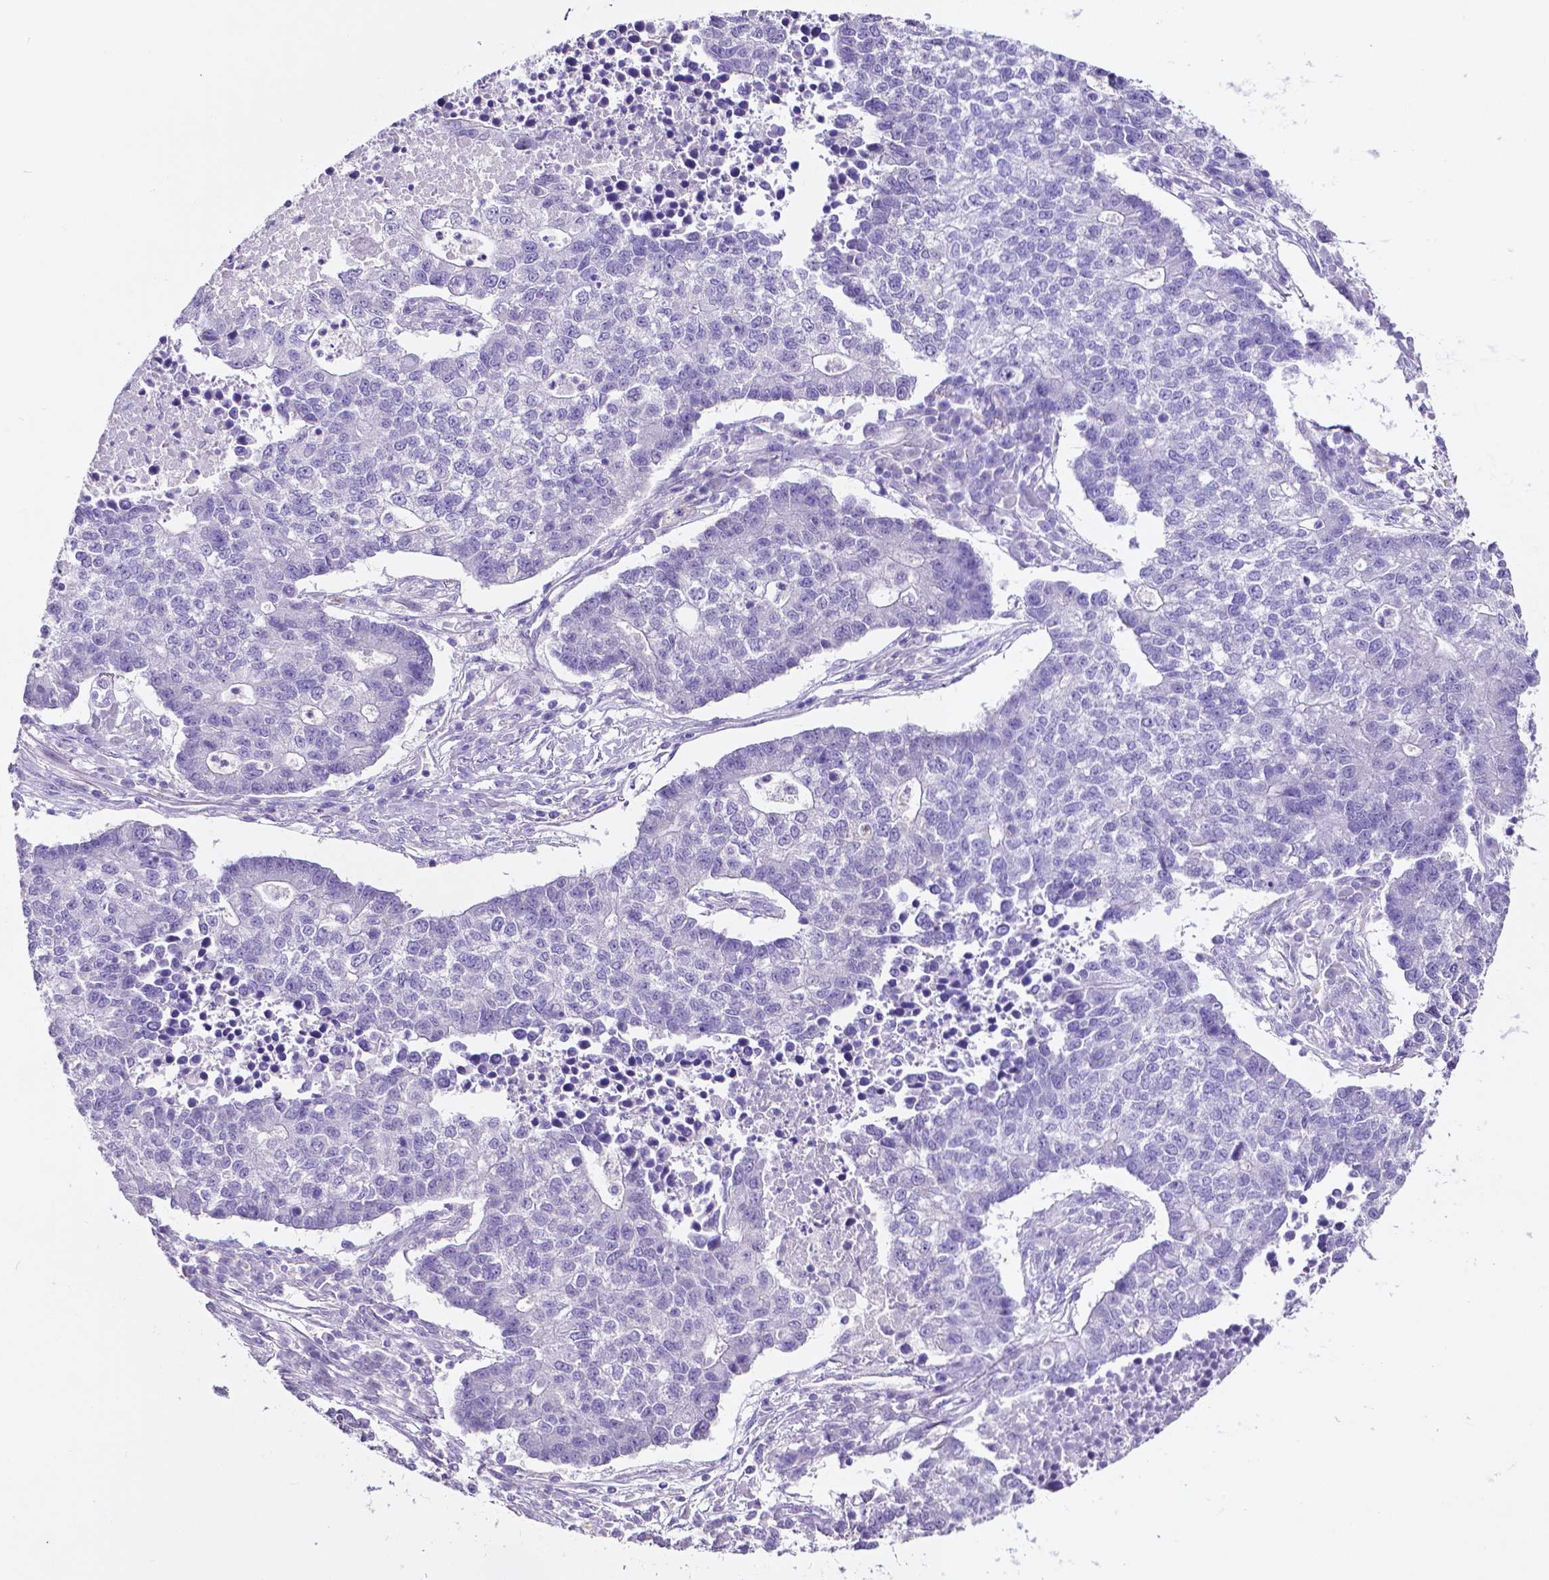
{"staining": {"intensity": "negative", "quantity": "none", "location": "none"}, "tissue": "lung cancer", "cell_type": "Tumor cells", "image_type": "cancer", "snomed": [{"axis": "morphology", "description": "Adenocarcinoma, NOS"}, {"axis": "topography", "description": "Lung"}], "caption": "This histopathology image is of lung cancer (adenocarcinoma) stained with immunohistochemistry to label a protein in brown with the nuclei are counter-stained blue. There is no staining in tumor cells. Nuclei are stained in blue.", "gene": "SLC22A2", "patient": {"sex": "male", "age": 57}}